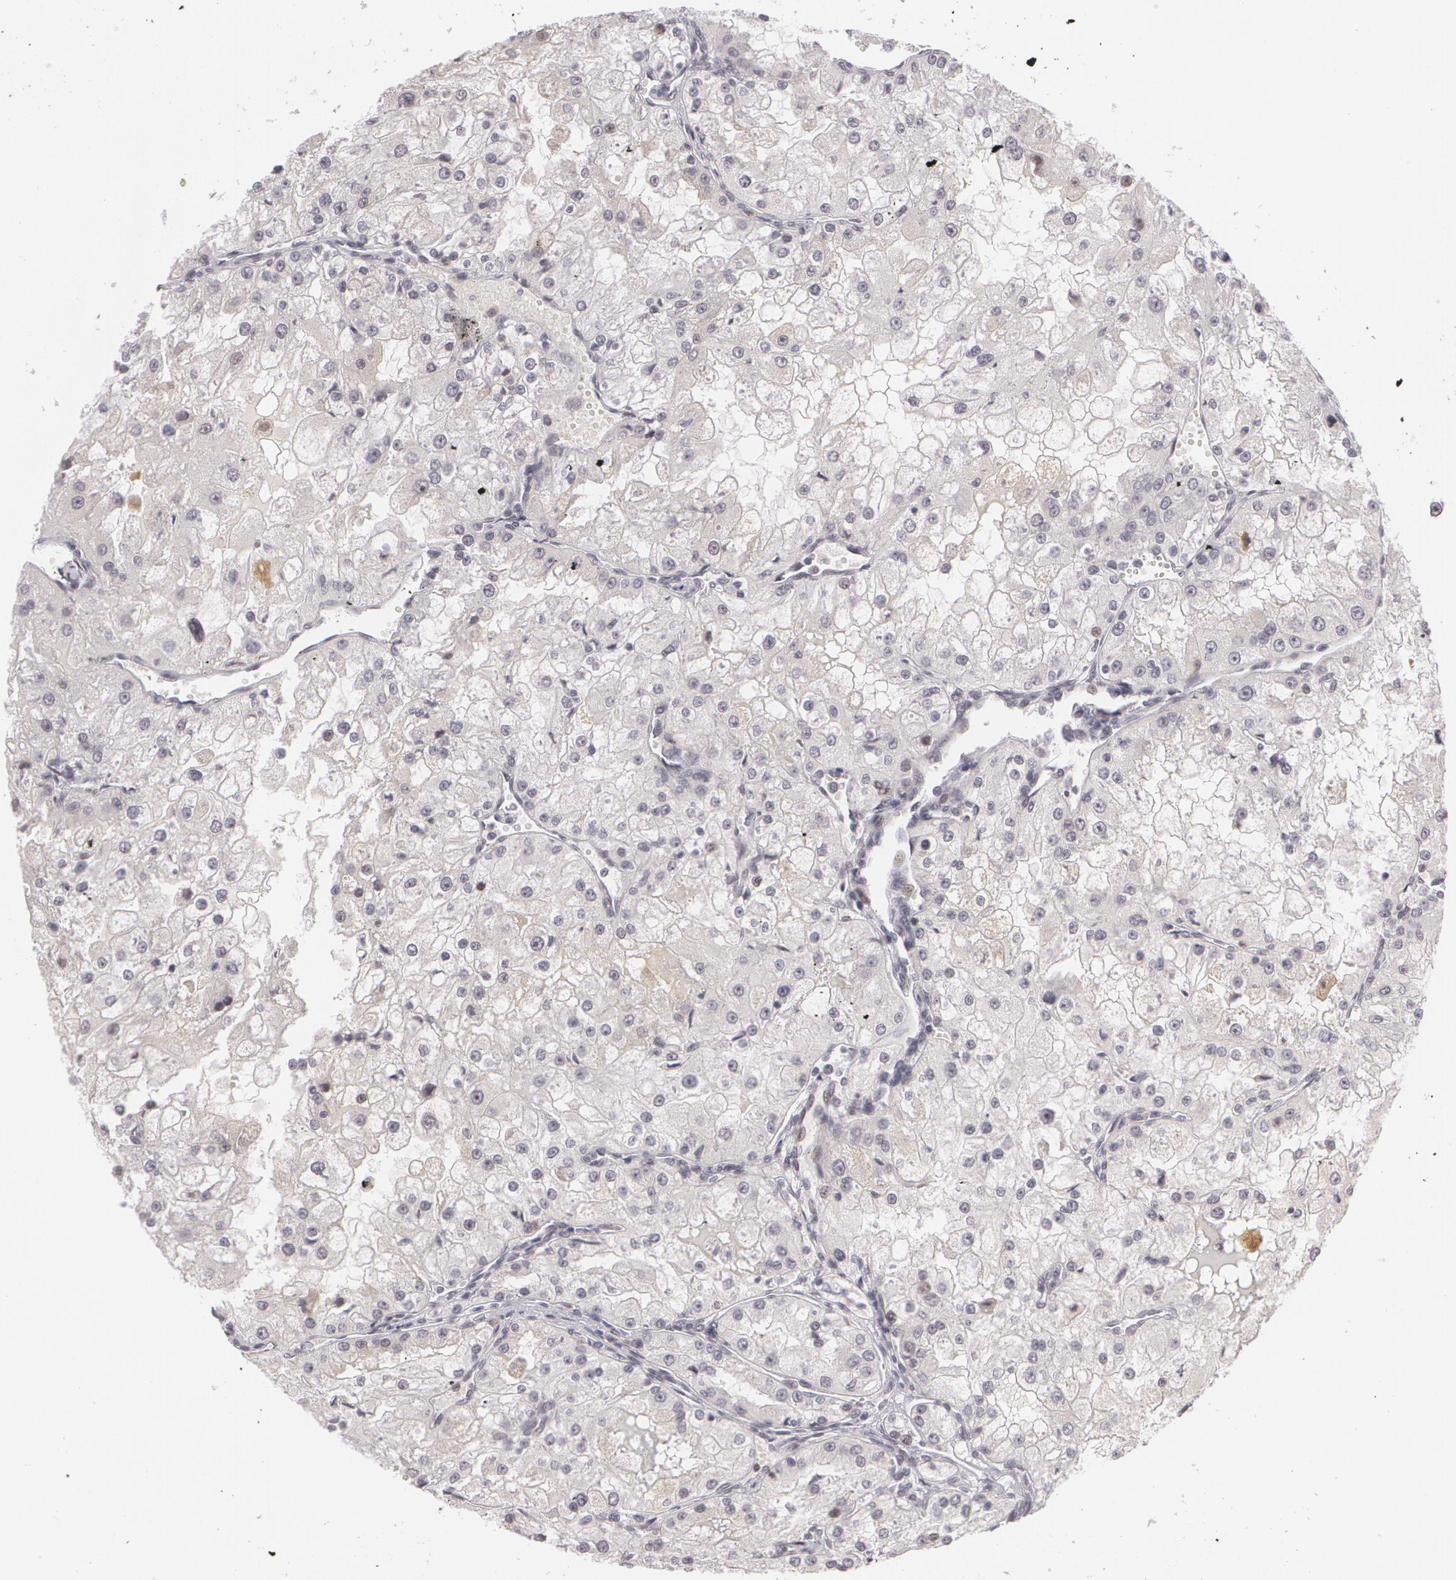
{"staining": {"intensity": "negative", "quantity": "none", "location": "none"}, "tissue": "renal cancer", "cell_type": "Tumor cells", "image_type": "cancer", "snomed": [{"axis": "morphology", "description": "Adenocarcinoma, NOS"}, {"axis": "topography", "description": "Kidney"}], "caption": "An image of human renal adenocarcinoma is negative for staining in tumor cells.", "gene": "RRP7A", "patient": {"sex": "female", "age": 74}}